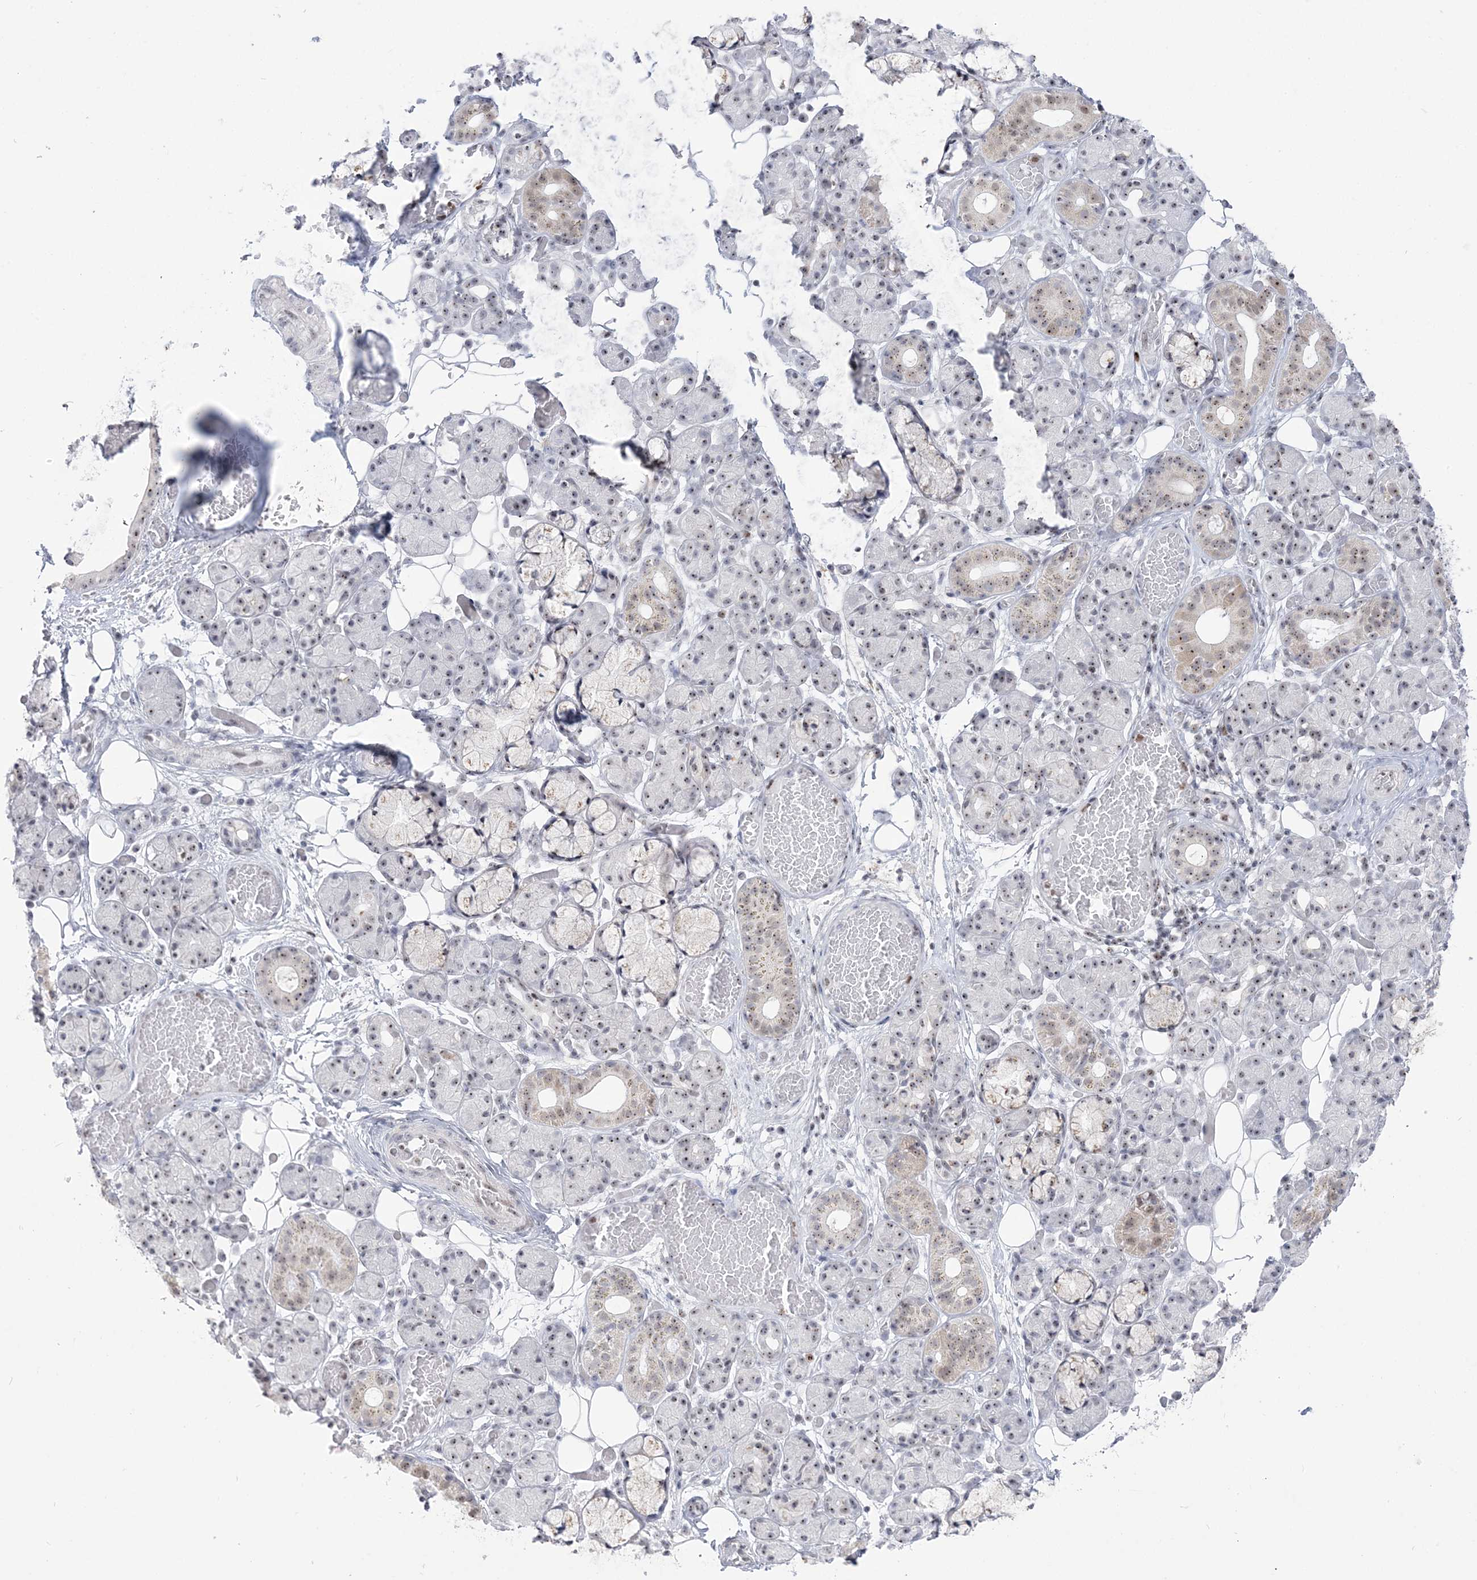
{"staining": {"intensity": "moderate", "quantity": "25%-75%", "location": "nuclear"}, "tissue": "salivary gland", "cell_type": "Glandular cells", "image_type": "normal", "snomed": [{"axis": "morphology", "description": "Normal tissue, NOS"}, {"axis": "topography", "description": "Salivary gland"}], "caption": "Immunohistochemistry (IHC) (DAB (3,3'-diaminobenzidine)) staining of benign human salivary gland shows moderate nuclear protein positivity in approximately 25%-75% of glandular cells.", "gene": "DDX21", "patient": {"sex": "male", "age": 63}}